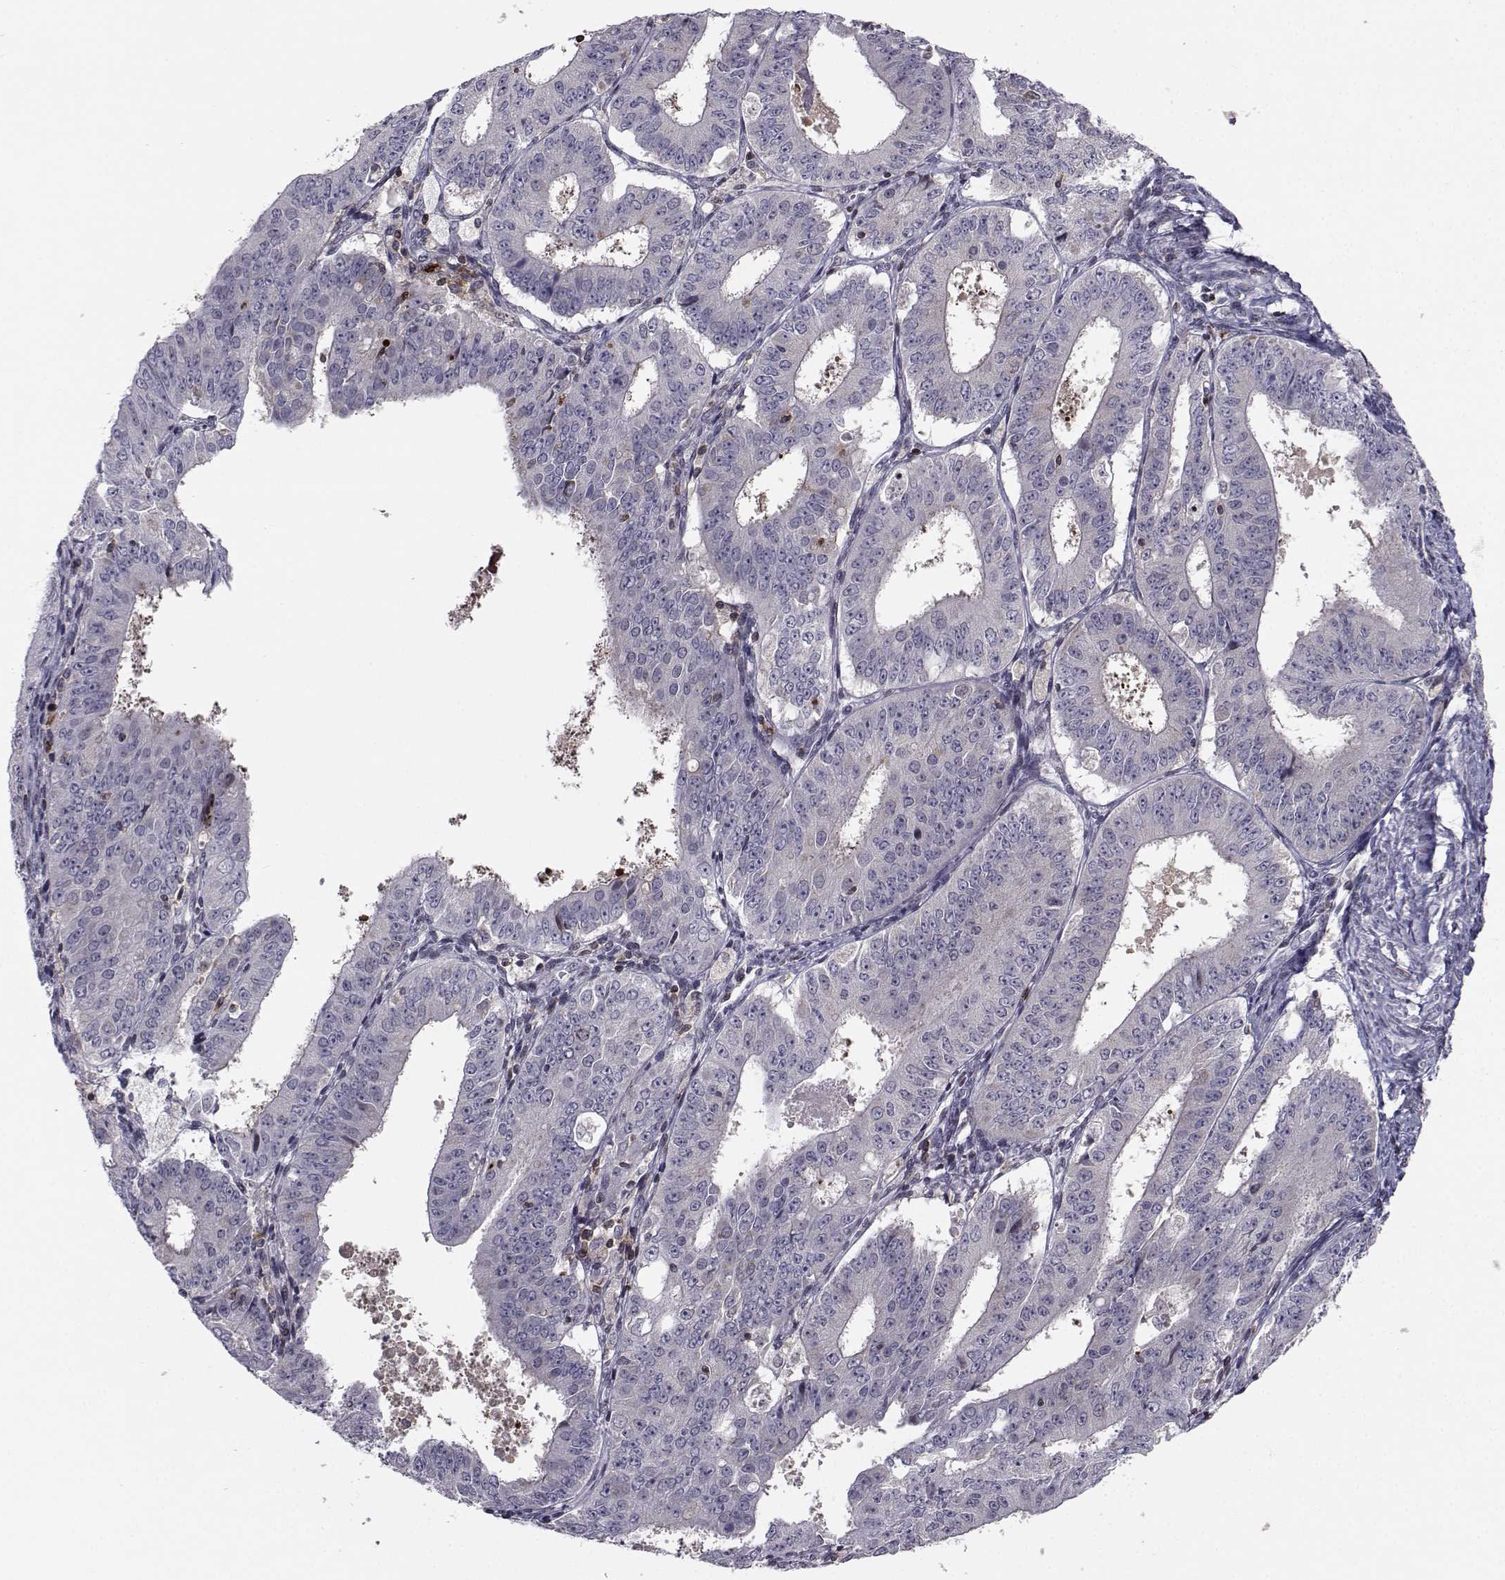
{"staining": {"intensity": "negative", "quantity": "none", "location": "none"}, "tissue": "ovarian cancer", "cell_type": "Tumor cells", "image_type": "cancer", "snomed": [{"axis": "morphology", "description": "Carcinoma, endometroid"}, {"axis": "topography", "description": "Ovary"}], "caption": "An IHC image of ovarian endometroid carcinoma is shown. There is no staining in tumor cells of ovarian endometroid carcinoma.", "gene": "PCP4L1", "patient": {"sex": "female", "age": 42}}